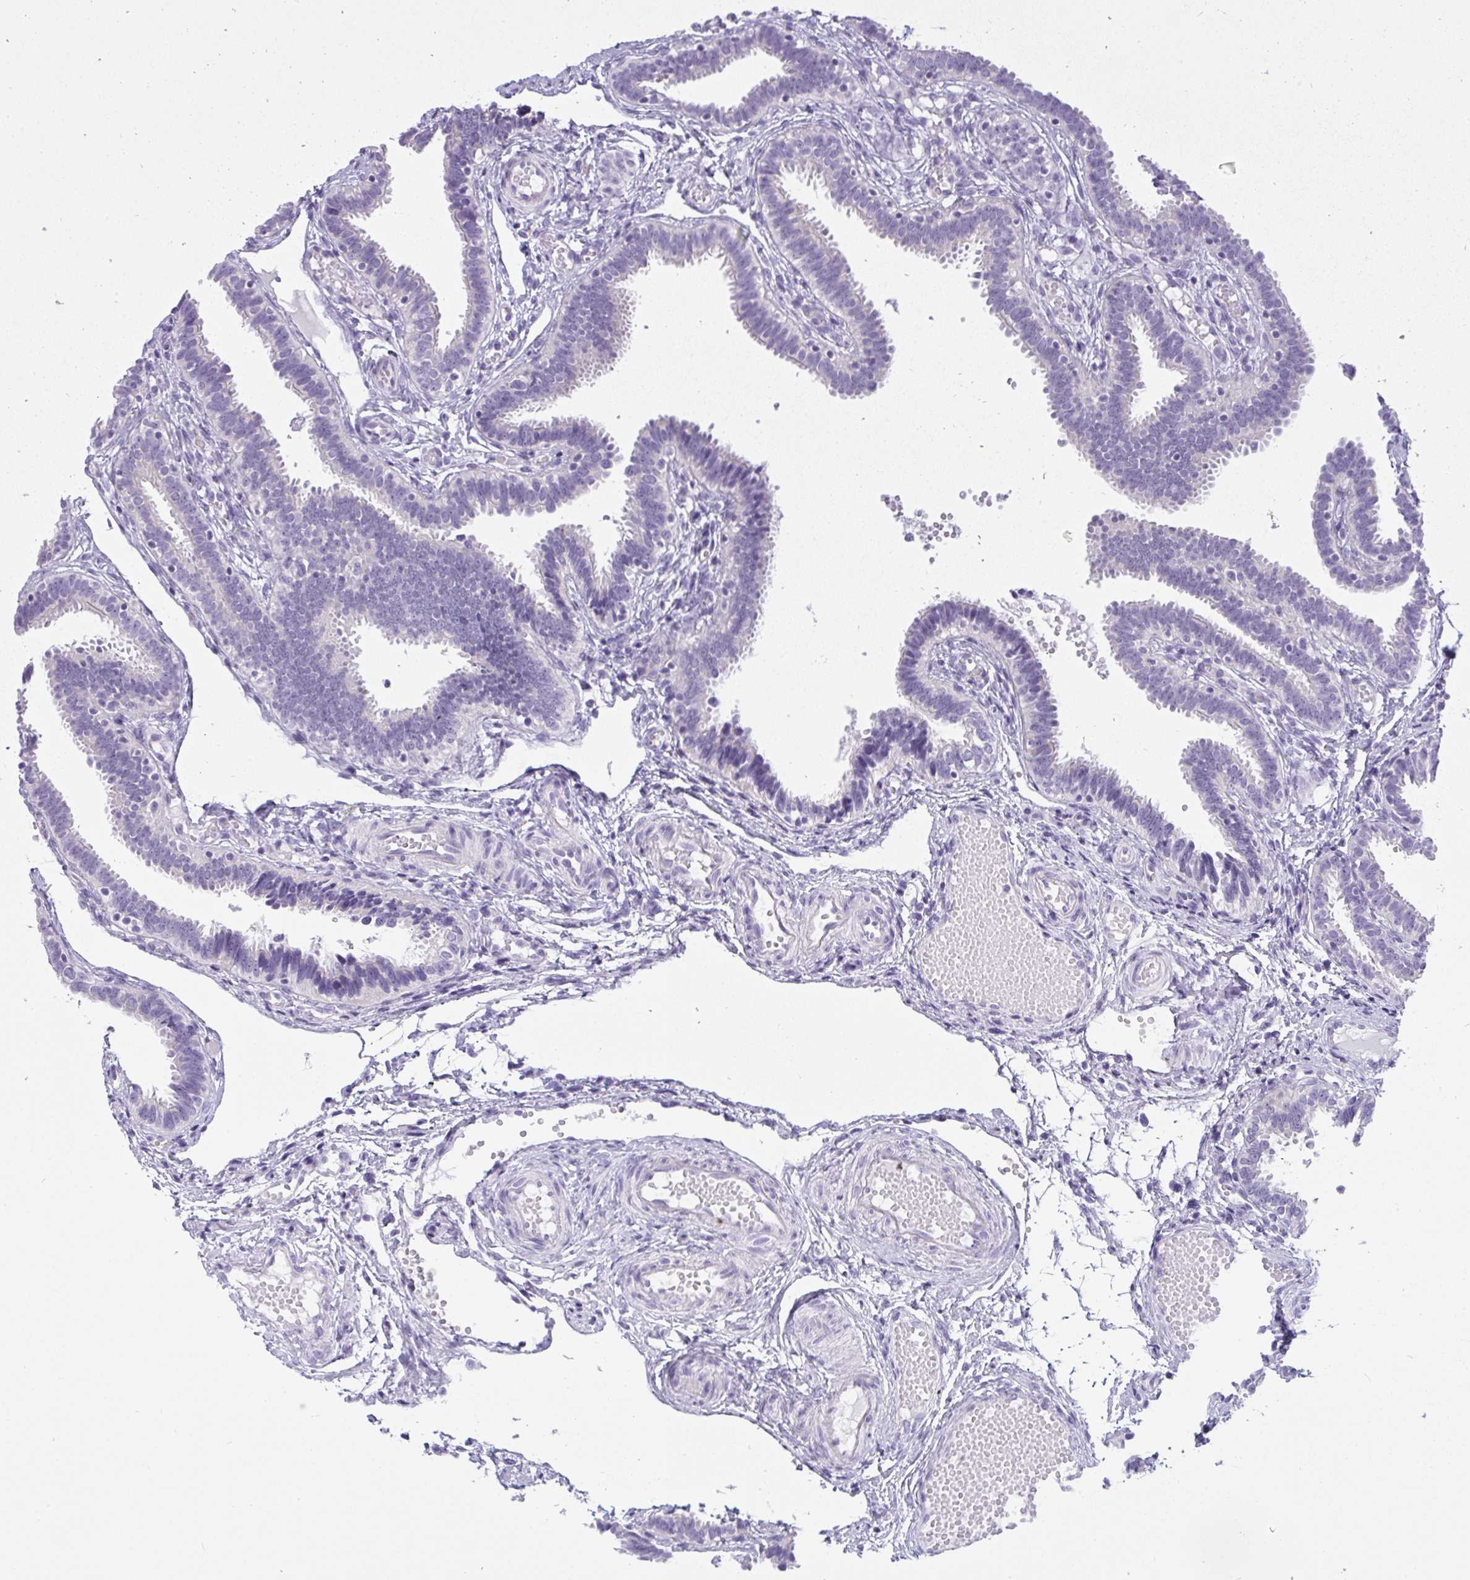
{"staining": {"intensity": "negative", "quantity": "none", "location": "none"}, "tissue": "fallopian tube", "cell_type": "Glandular cells", "image_type": "normal", "snomed": [{"axis": "morphology", "description": "Normal tissue, NOS"}, {"axis": "topography", "description": "Fallopian tube"}], "caption": "Micrograph shows no significant protein positivity in glandular cells of normal fallopian tube.", "gene": "GSDMB", "patient": {"sex": "female", "age": 37}}